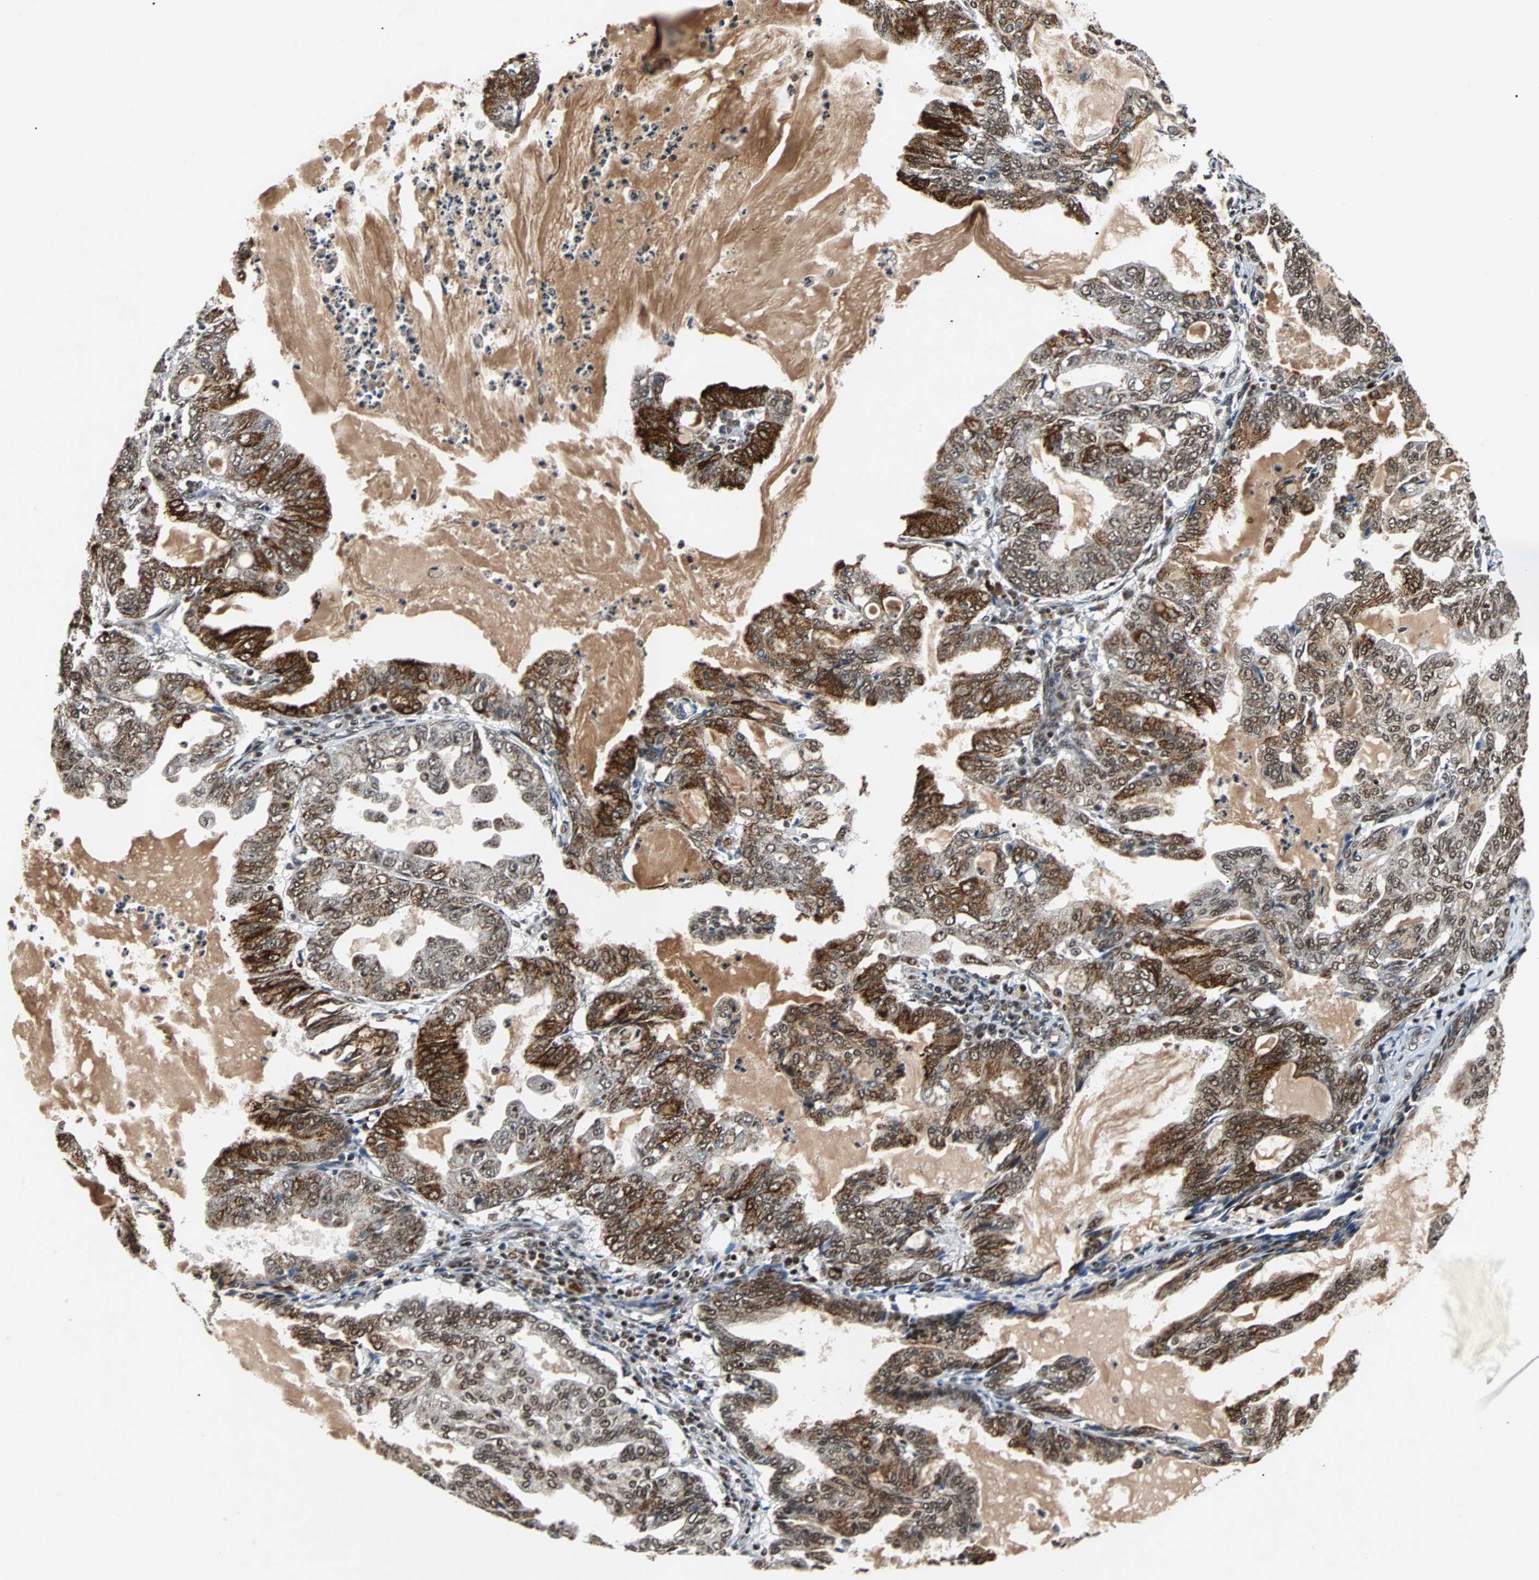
{"staining": {"intensity": "moderate", "quantity": ">75%", "location": "nuclear"}, "tissue": "endometrial cancer", "cell_type": "Tumor cells", "image_type": "cancer", "snomed": [{"axis": "morphology", "description": "Adenocarcinoma, NOS"}, {"axis": "topography", "description": "Endometrium"}], "caption": "This is an image of IHC staining of adenocarcinoma (endometrial), which shows moderate staining in the nuclear of tumor cells.", "gene": "TAF5", "patient": {"sex": "female", "age": 86}}